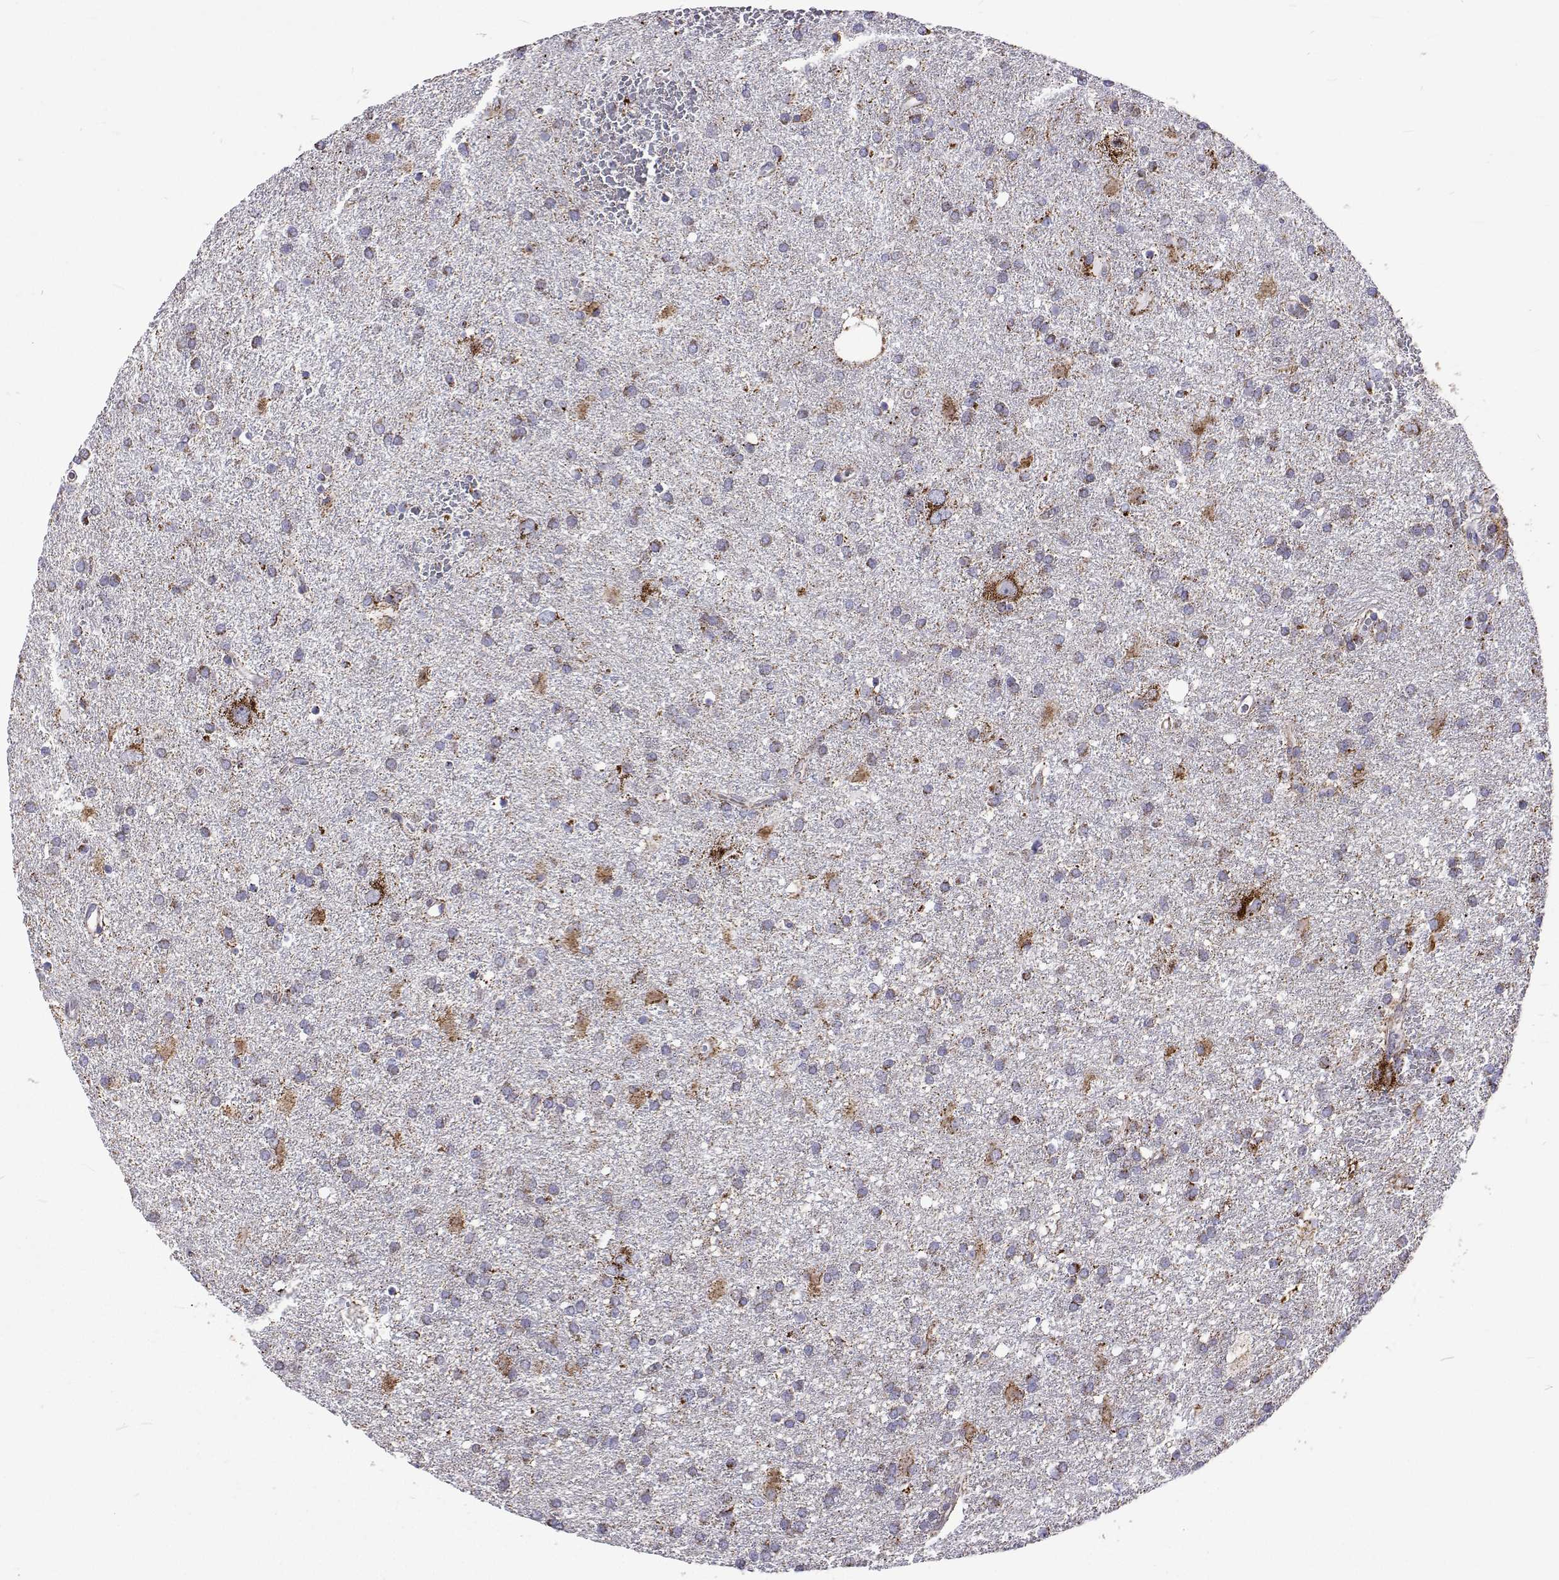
{"staining": {"intensity": "negative", "quantity": "none", "location": "none"}, "tissue": "glioma", "cell_type": "Tumor cells", "image_type": "cancer", "snomed": [{"axis": "morphology", "description": "Glioma, malignant, Low grade"}, {"axis": "topography", "description": "Brain"}], "caption": "DAB (3,3'-diaminobenzidine) immunohistochemical staining of human glioma demonstrates no significant staining in tumor cells. Nuclei are stained in blue.", "gene": "MCCC2", "patient": {"sex": "male", "age": 66}}